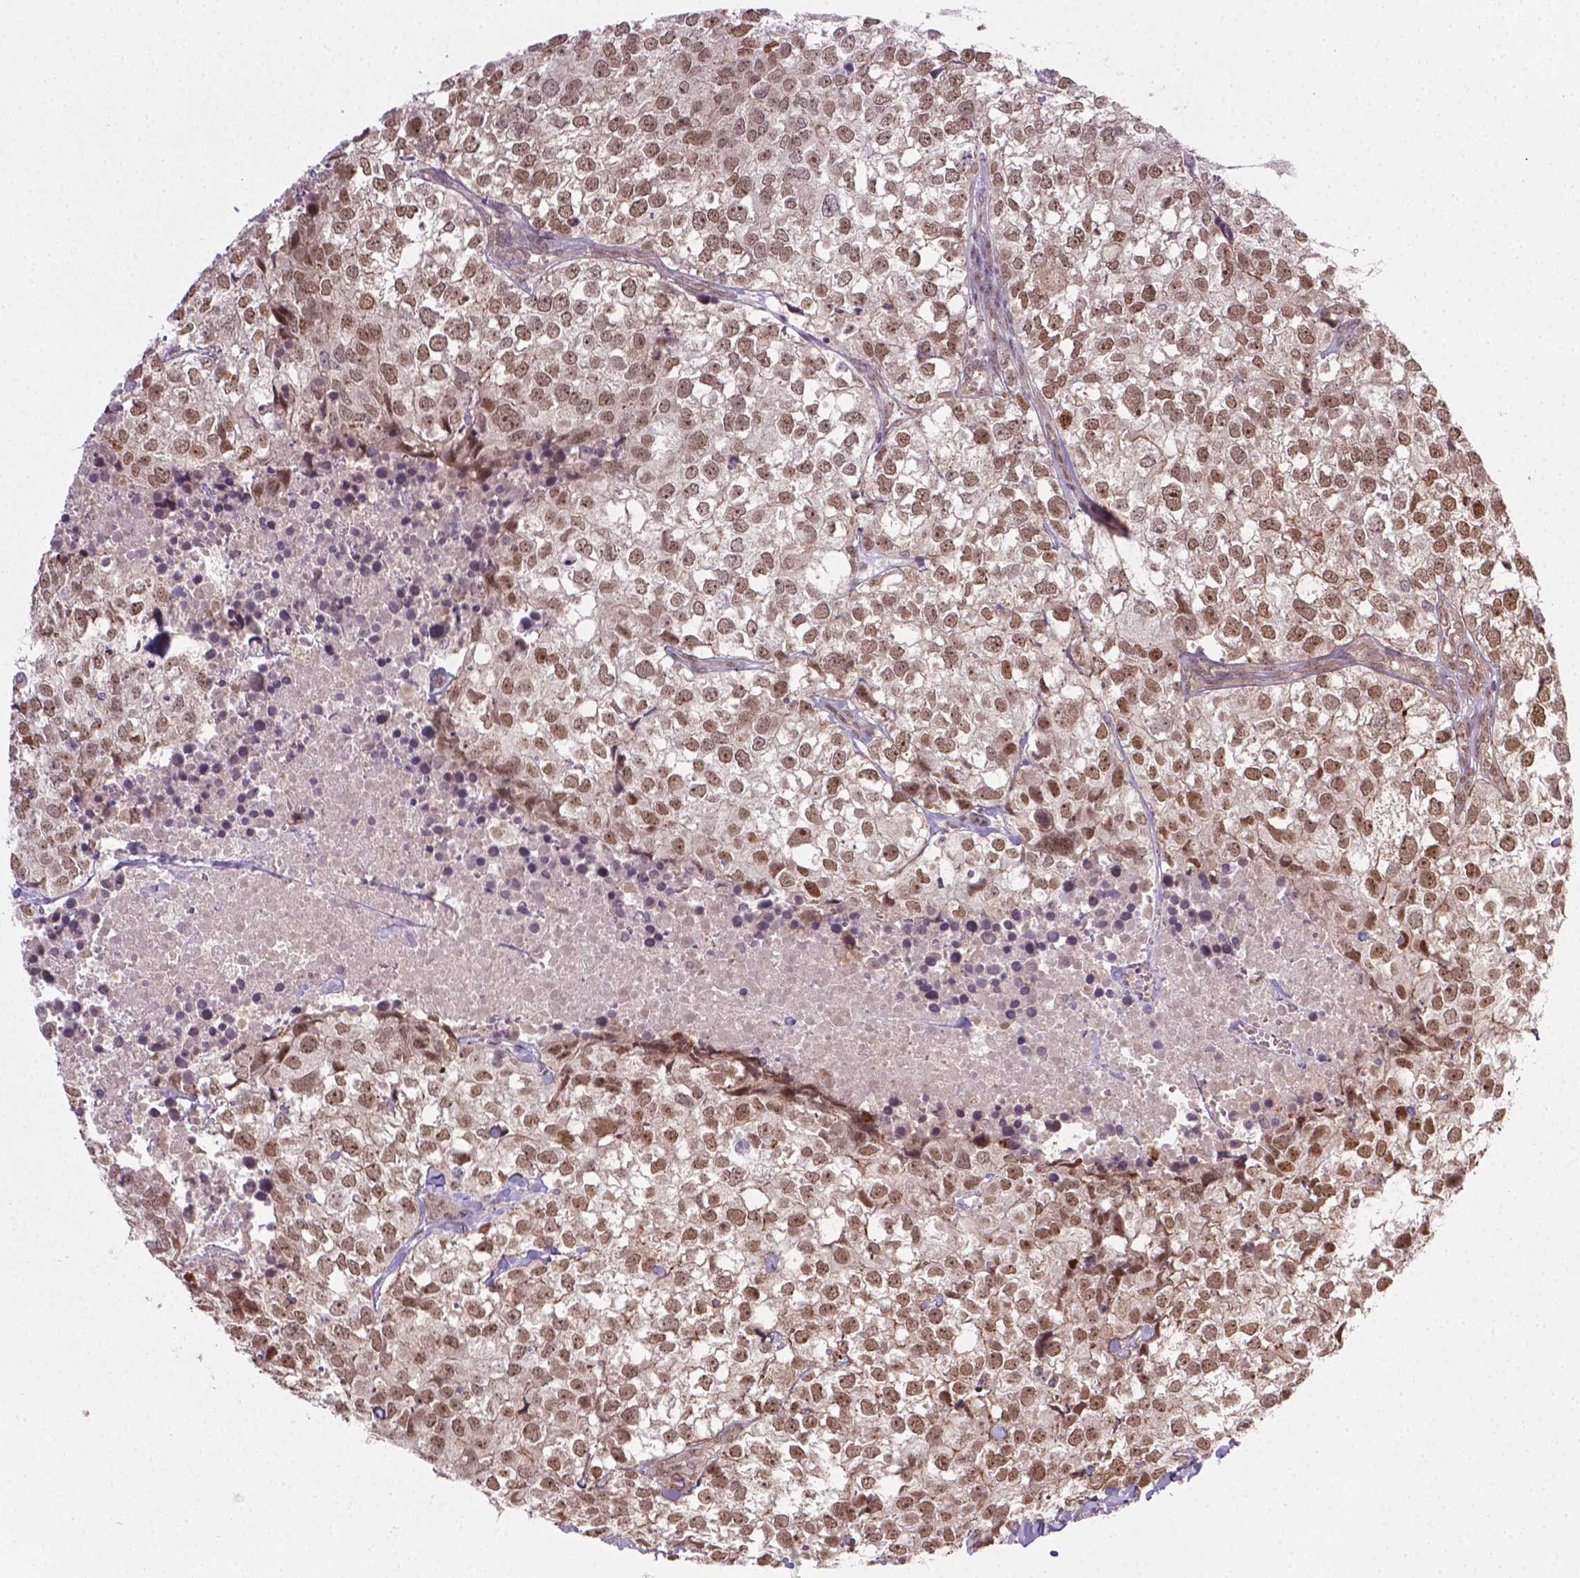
{"staining": {"intensity": "moderate", "quantity": ">75%", "location": "nuclear"}, "tissue": "breast cancer", "cell_type": "Tumor cells", "image_type": "cancer", "snomed": [{"axis": "morphology", "description": "Duct carcinoma"}, {"axis": "topography", "description": "Breast"}], "caption": "The histopathology image displays immunohistochemical staining of invasive ductal carcinoma (breast). There is moderate nuclear positivity is appreciated in approximately >75% of tumor cells.", "gene": "ANKRD54", "patient": {"sex": "female", "age": 30}}